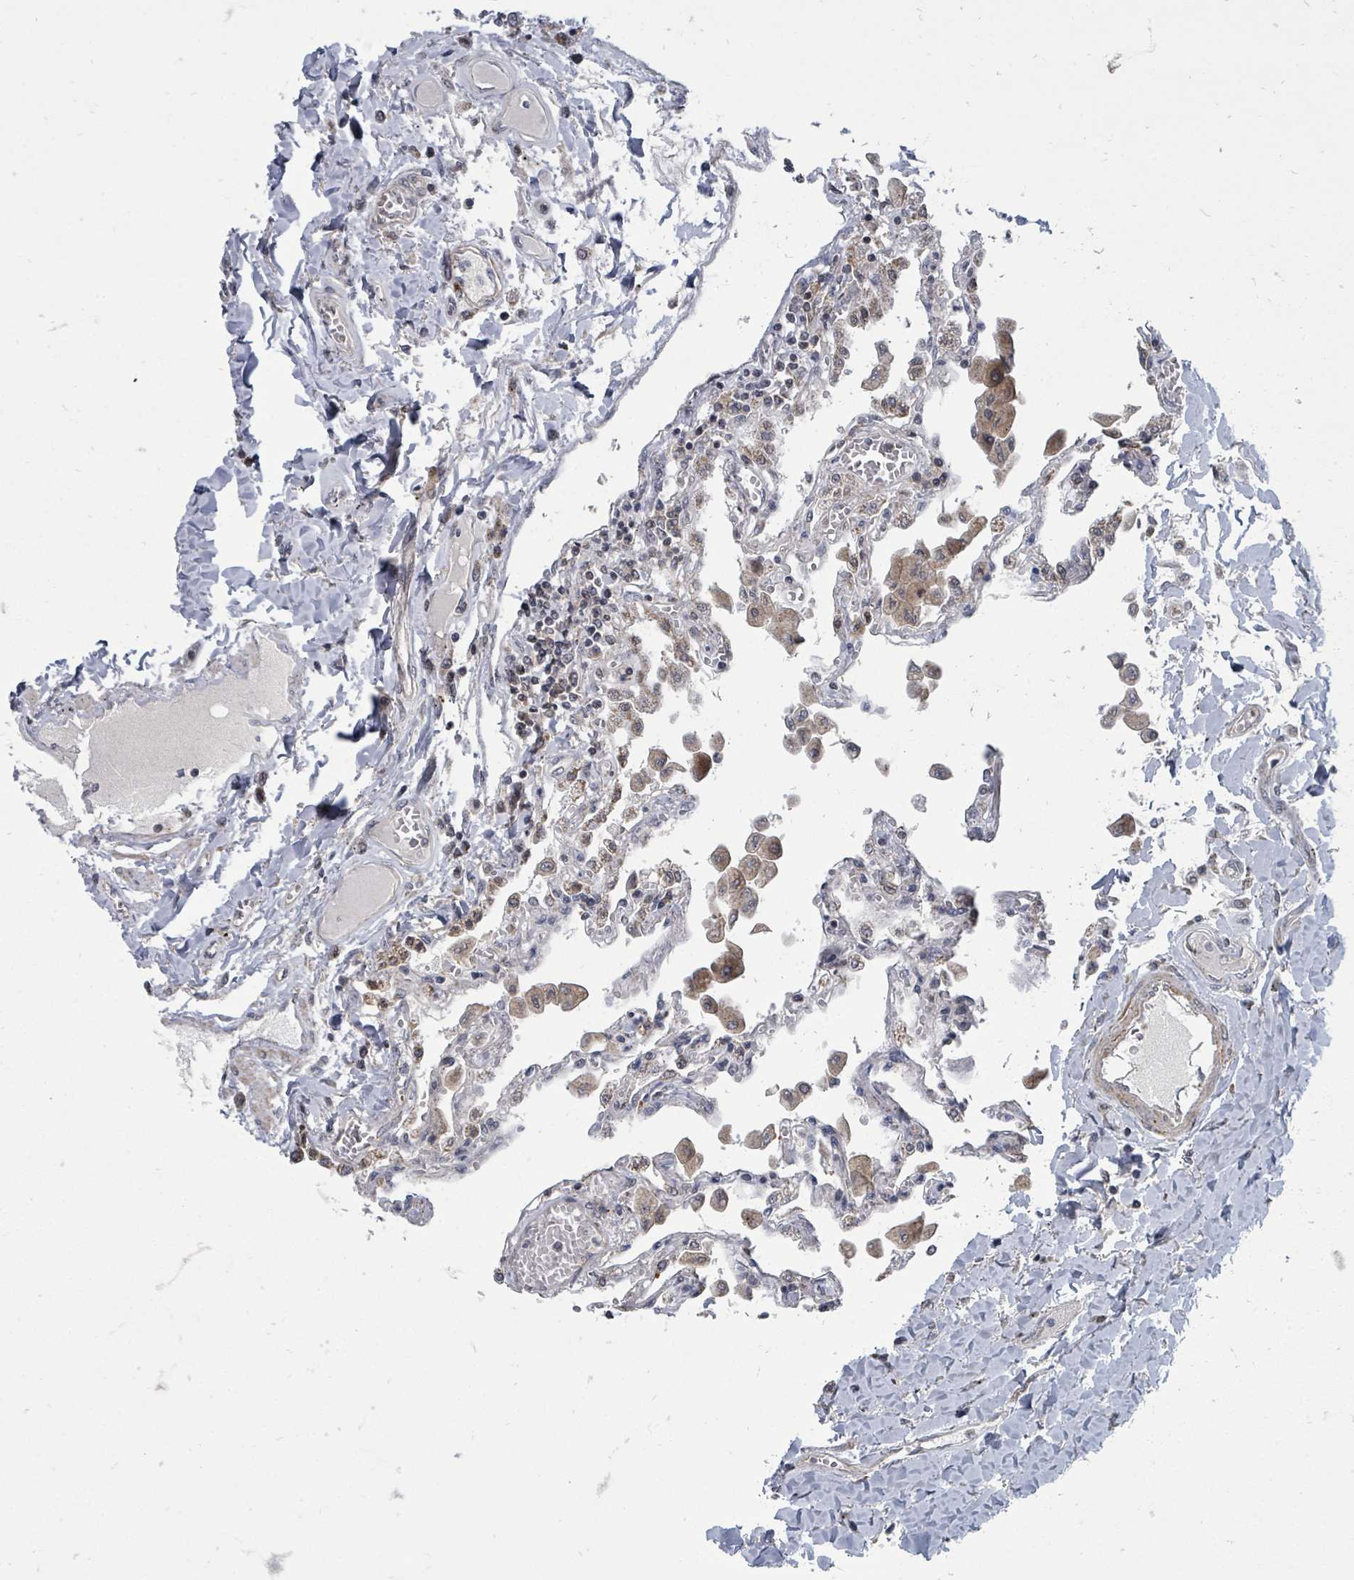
{"staining": {"intensity": "negative", "quantity": "none", "location": "none"}, "tissue": "lung", "cell_type": "Alveolar cells", "image_type": "normal", "snomed": [{"axis": "morphology", "description": "Normal tissue, NOS"}, {"axis": "topography", "description": "Bronchus"}, {"axis": "topography", "description": "Lung"}], "caption": "Immunohistochemical staining of normal lung displays no significant expression in alveolar cells. (Stains: DAB immunohistochemistry (IHC) with hematoxylin counter stain, Microscopy: brightfield microscopy at high magnification).", "gene": "MAGOHB", "patient": {"sex": "female", "age": 49}}